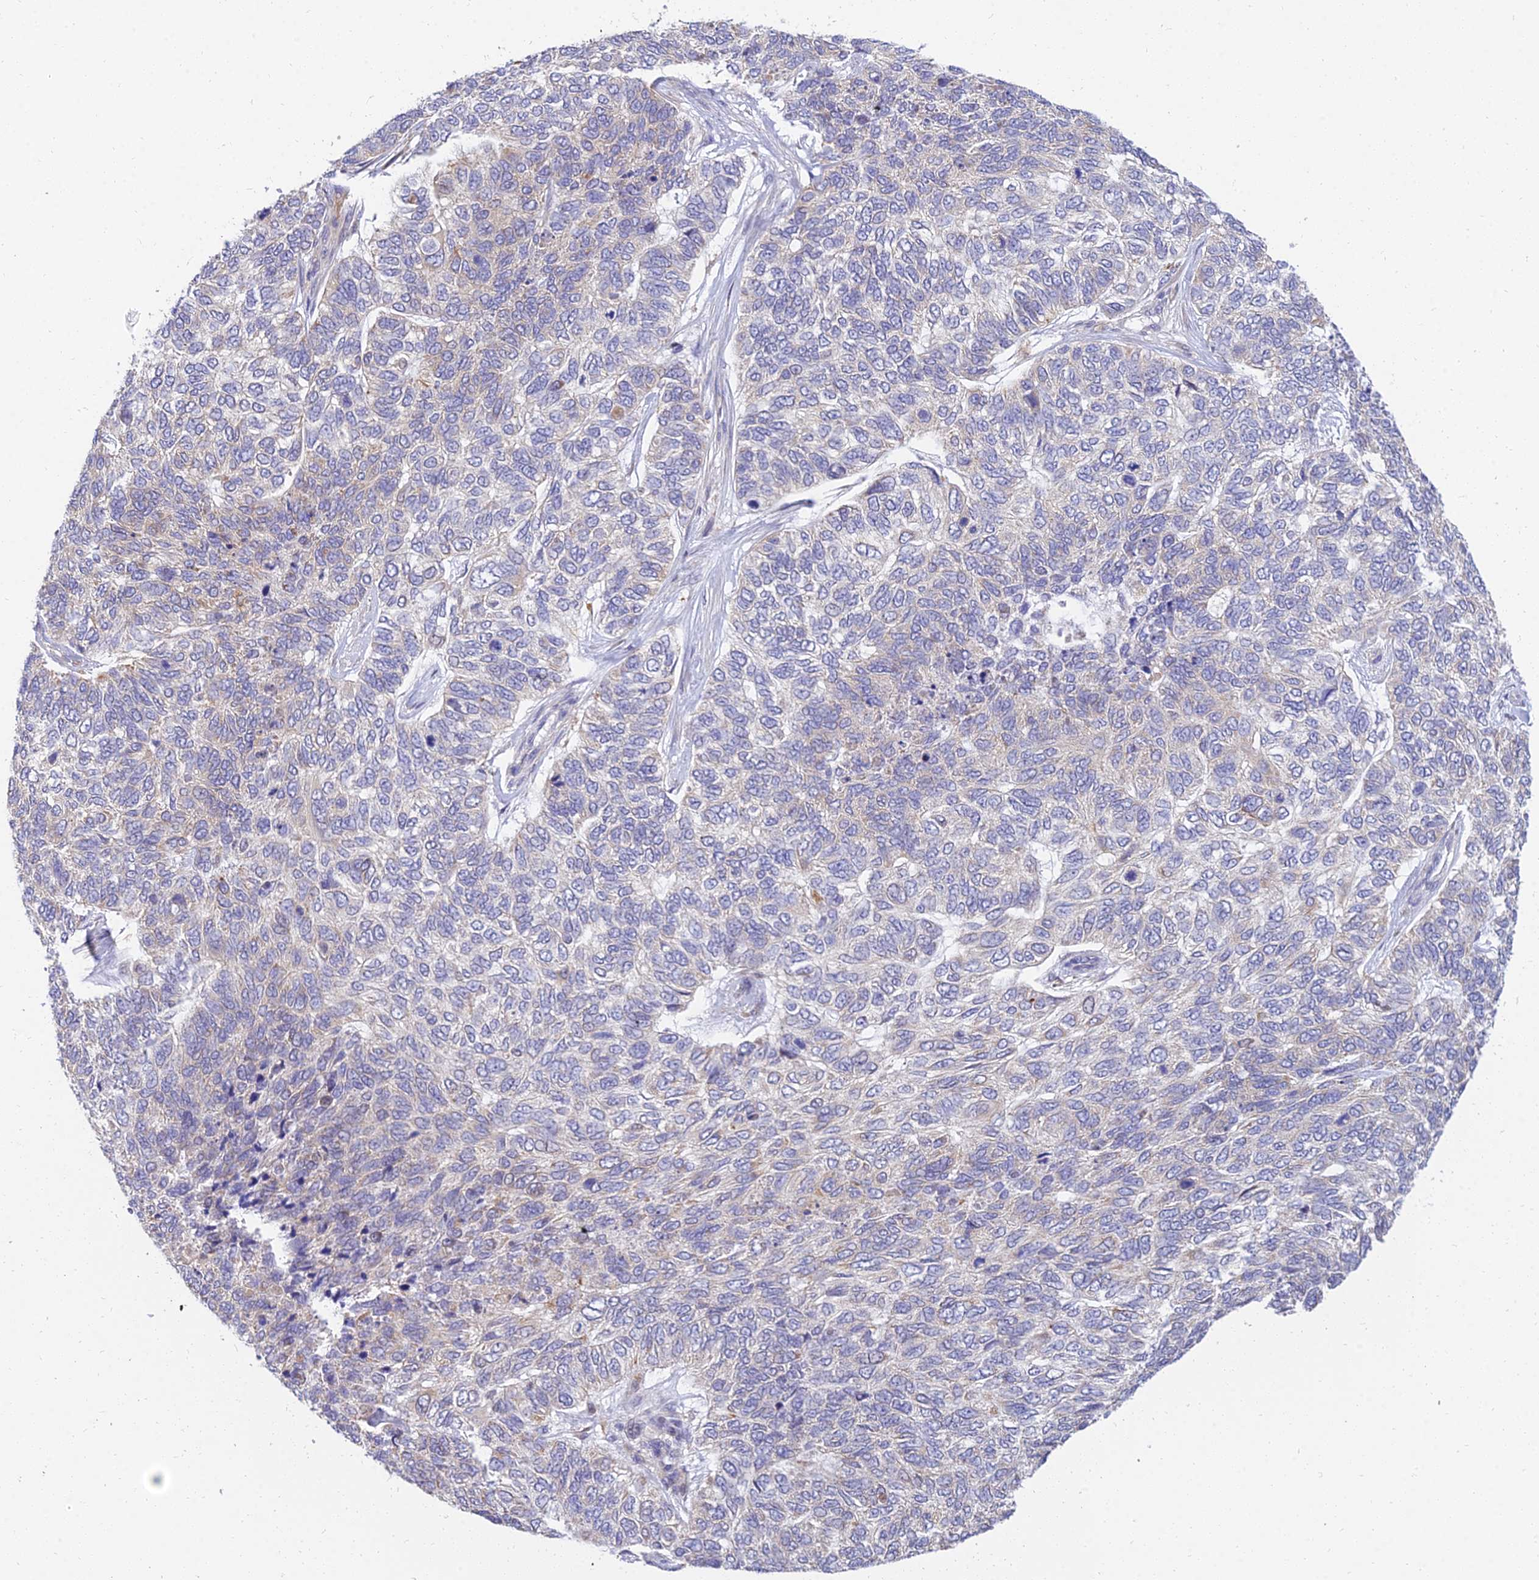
{"staining": {"intensity": "negative", "quantity": "none", "location": "none"}, "tissue": "skin cancer", "cell_type": "Tumor cells", "image_type": "cancer", "snomed": [{"axis": "morphology", "description": "Basal cell carcinoma"}, {"axis": "topography", "description": "Skin"}], "caption": "Skin basal cell carcinoma was stained to show a protein in brown. There is no significant expression in tumor cells.", "gene": "ARL8B", "patient": {"sex": "female", "age": 65}}